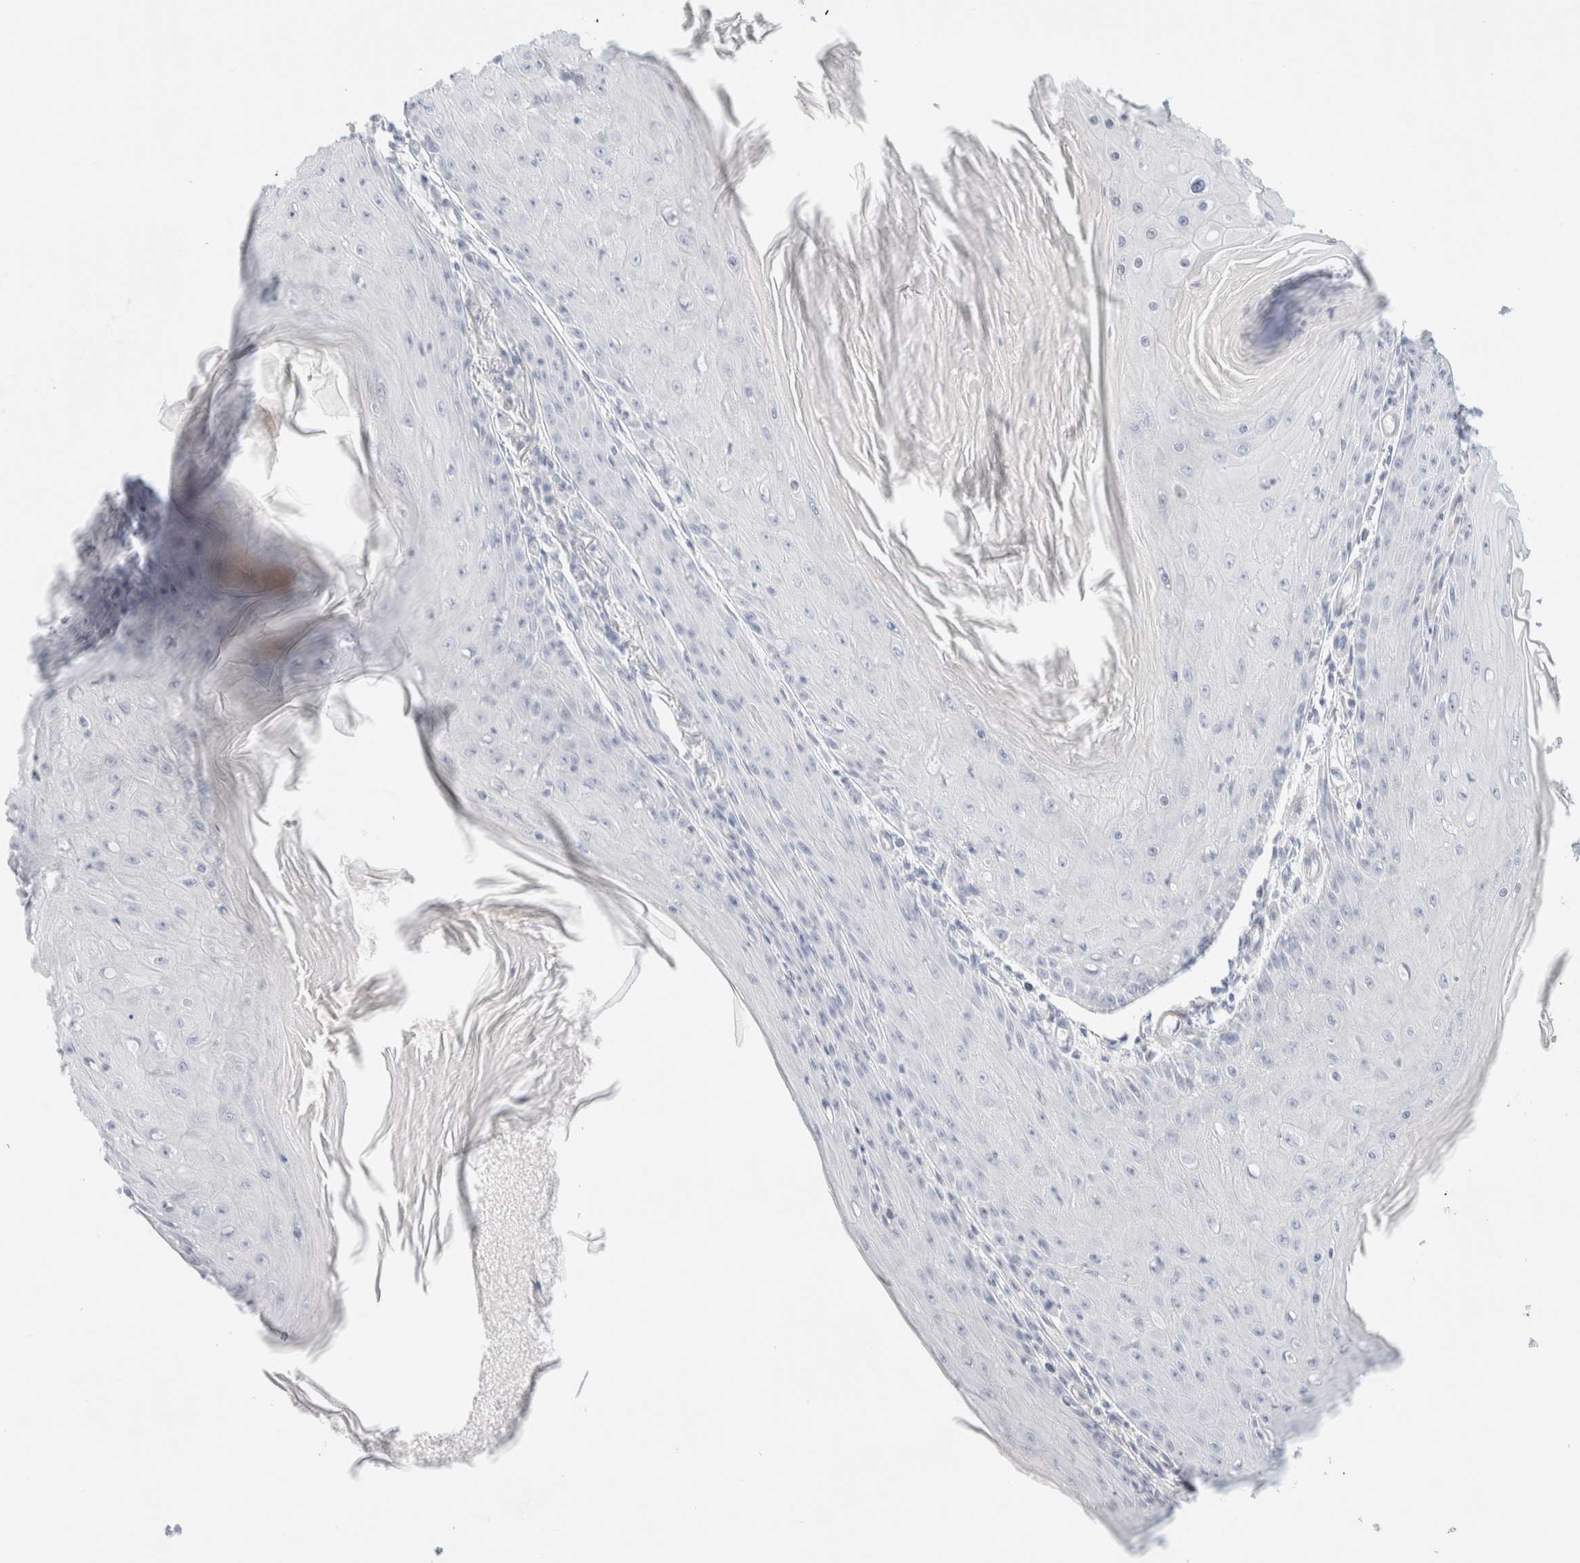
{"staining": {"intensity": "negative", "quantity": "none", "location": "none"}, "tissue": "skin cancer", "cell_type": "Tumor cells", "image_type": "cancer", "snomed": [{"axis": "morphology", "description": "Squamous cell carcinoma, NOS"}, {"axis": "topography", "description": "Skin"}], "caption": "Tumor cells are negative for brown protein staining in squamous cell carcinoma (skin).", "gene": "AFMID", "patient": {"sex": "female", "age": 73}}